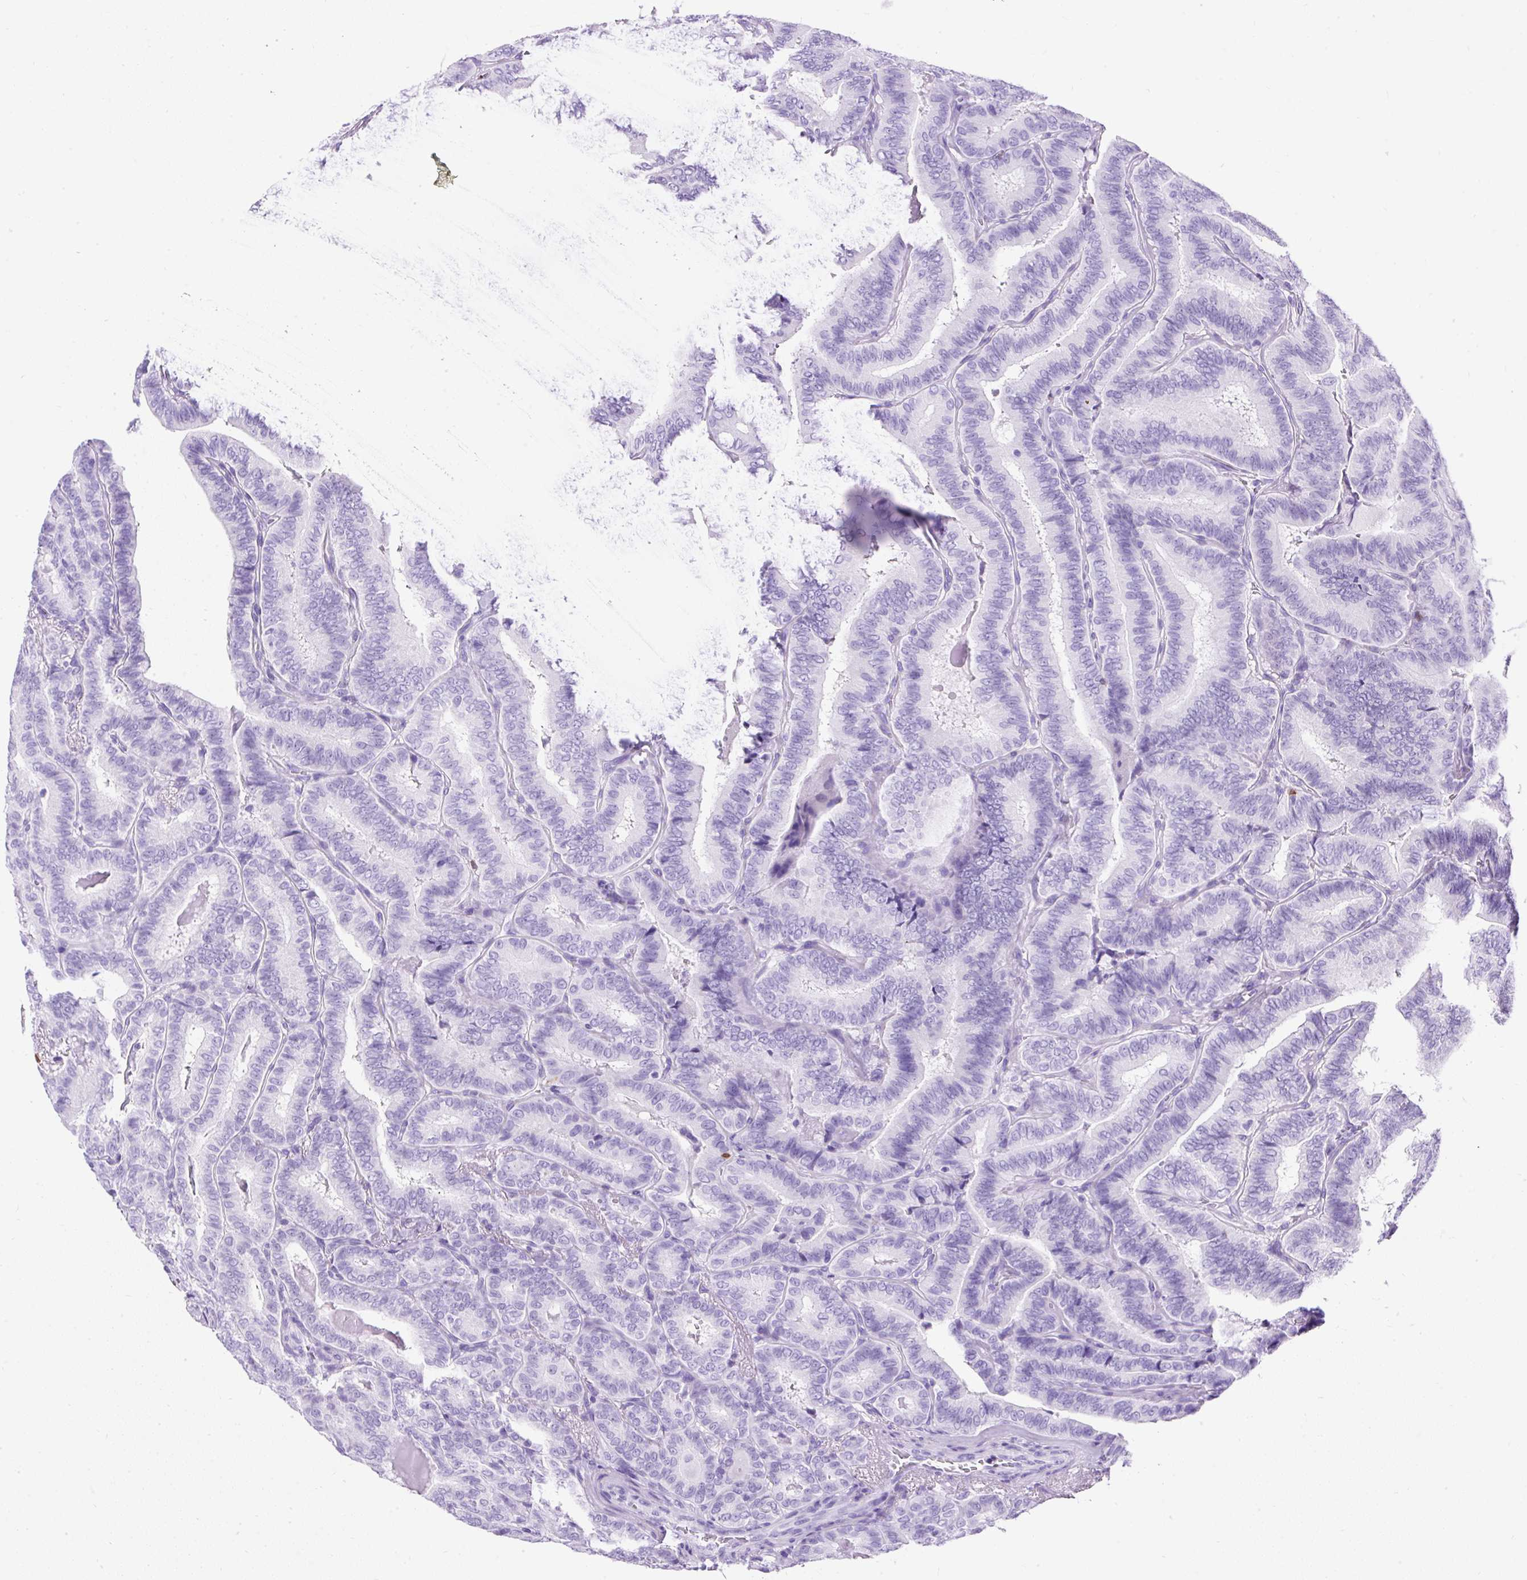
{"staining": {"intensity": "negative", "quantity": "none", "location": "none"}, "tissue": "thyroid cancer", "cell_type": "Tumor cells", "image_type": "cancer", "snomed": [{"axis": "morphology", "description": "Papillary adenocarcinoma, NOS"}, {"axis": "topography", "description": "Thyroid gland"}], "caption": "Image shows no significant protein positivity in tumor cells of thyroid papillary adenocarcinoma. (Brightfield microscopy of DAB immunohistochemistry (IHC) at high magnification).", "gene": "PVALB", "patient": {"sex": "male", "age": 61}}